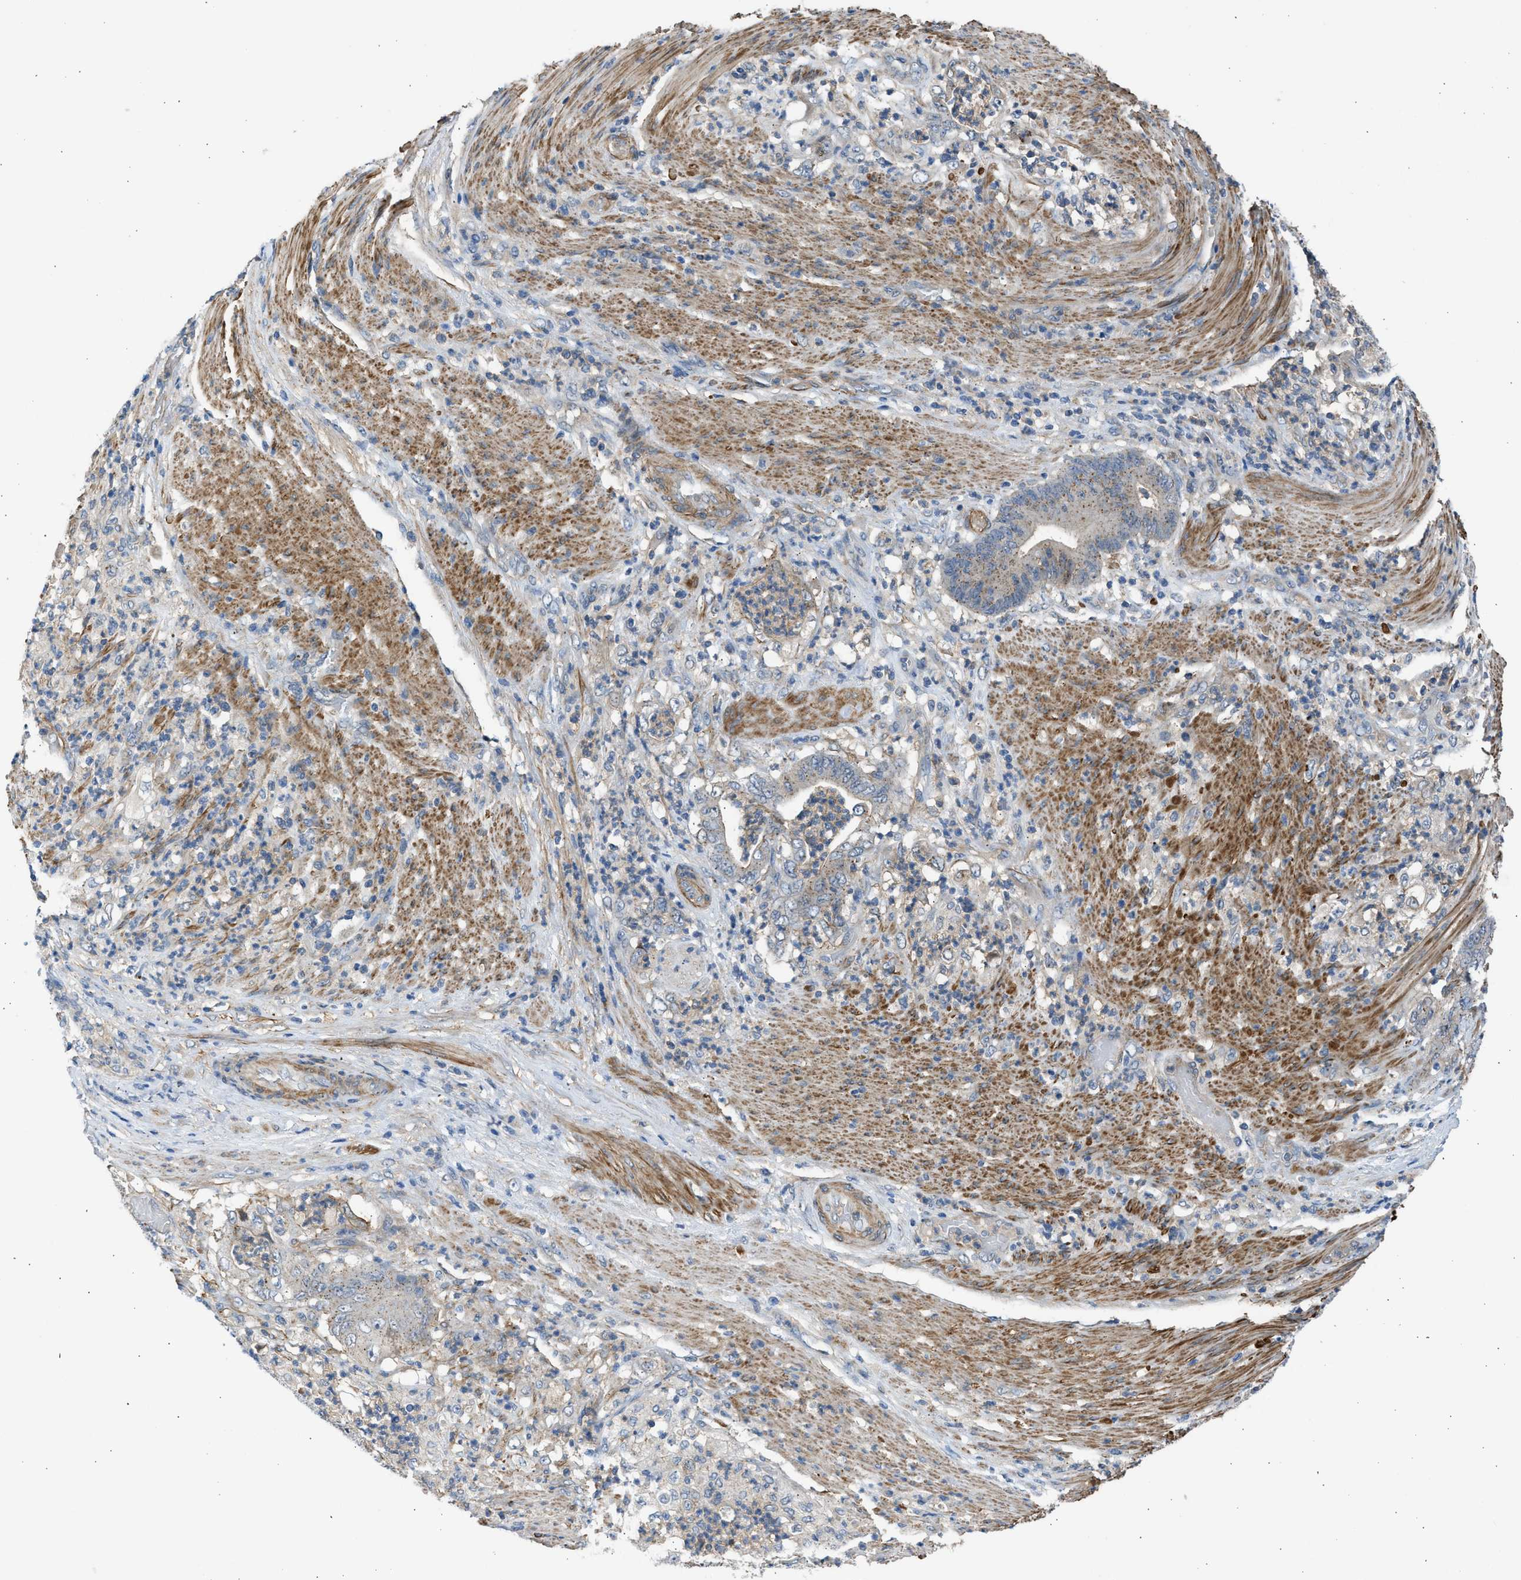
{"staining": {"intensity": "weak", "quantity": "25%-75%", "location": "cytoplasmic/membranous"}, "tissue": "stomach cancer", "cell_type": "Tumor cells", "image_type": "cancer", "snomed": [{"axis": "morphology", "description": "Adenocarcinoma, NOS"}, {"axis": "topography", "description": "Stomach"}], "caption": "The image exhibits immunohistochemical staining of stomach adenocarcinoma. There is weak cytoplasmic/membranous expression is appreciated in approximately 25%-75% of tumor cells.", "gene": "PCNX3", "patient": {"sex": "female", "age": 73}}